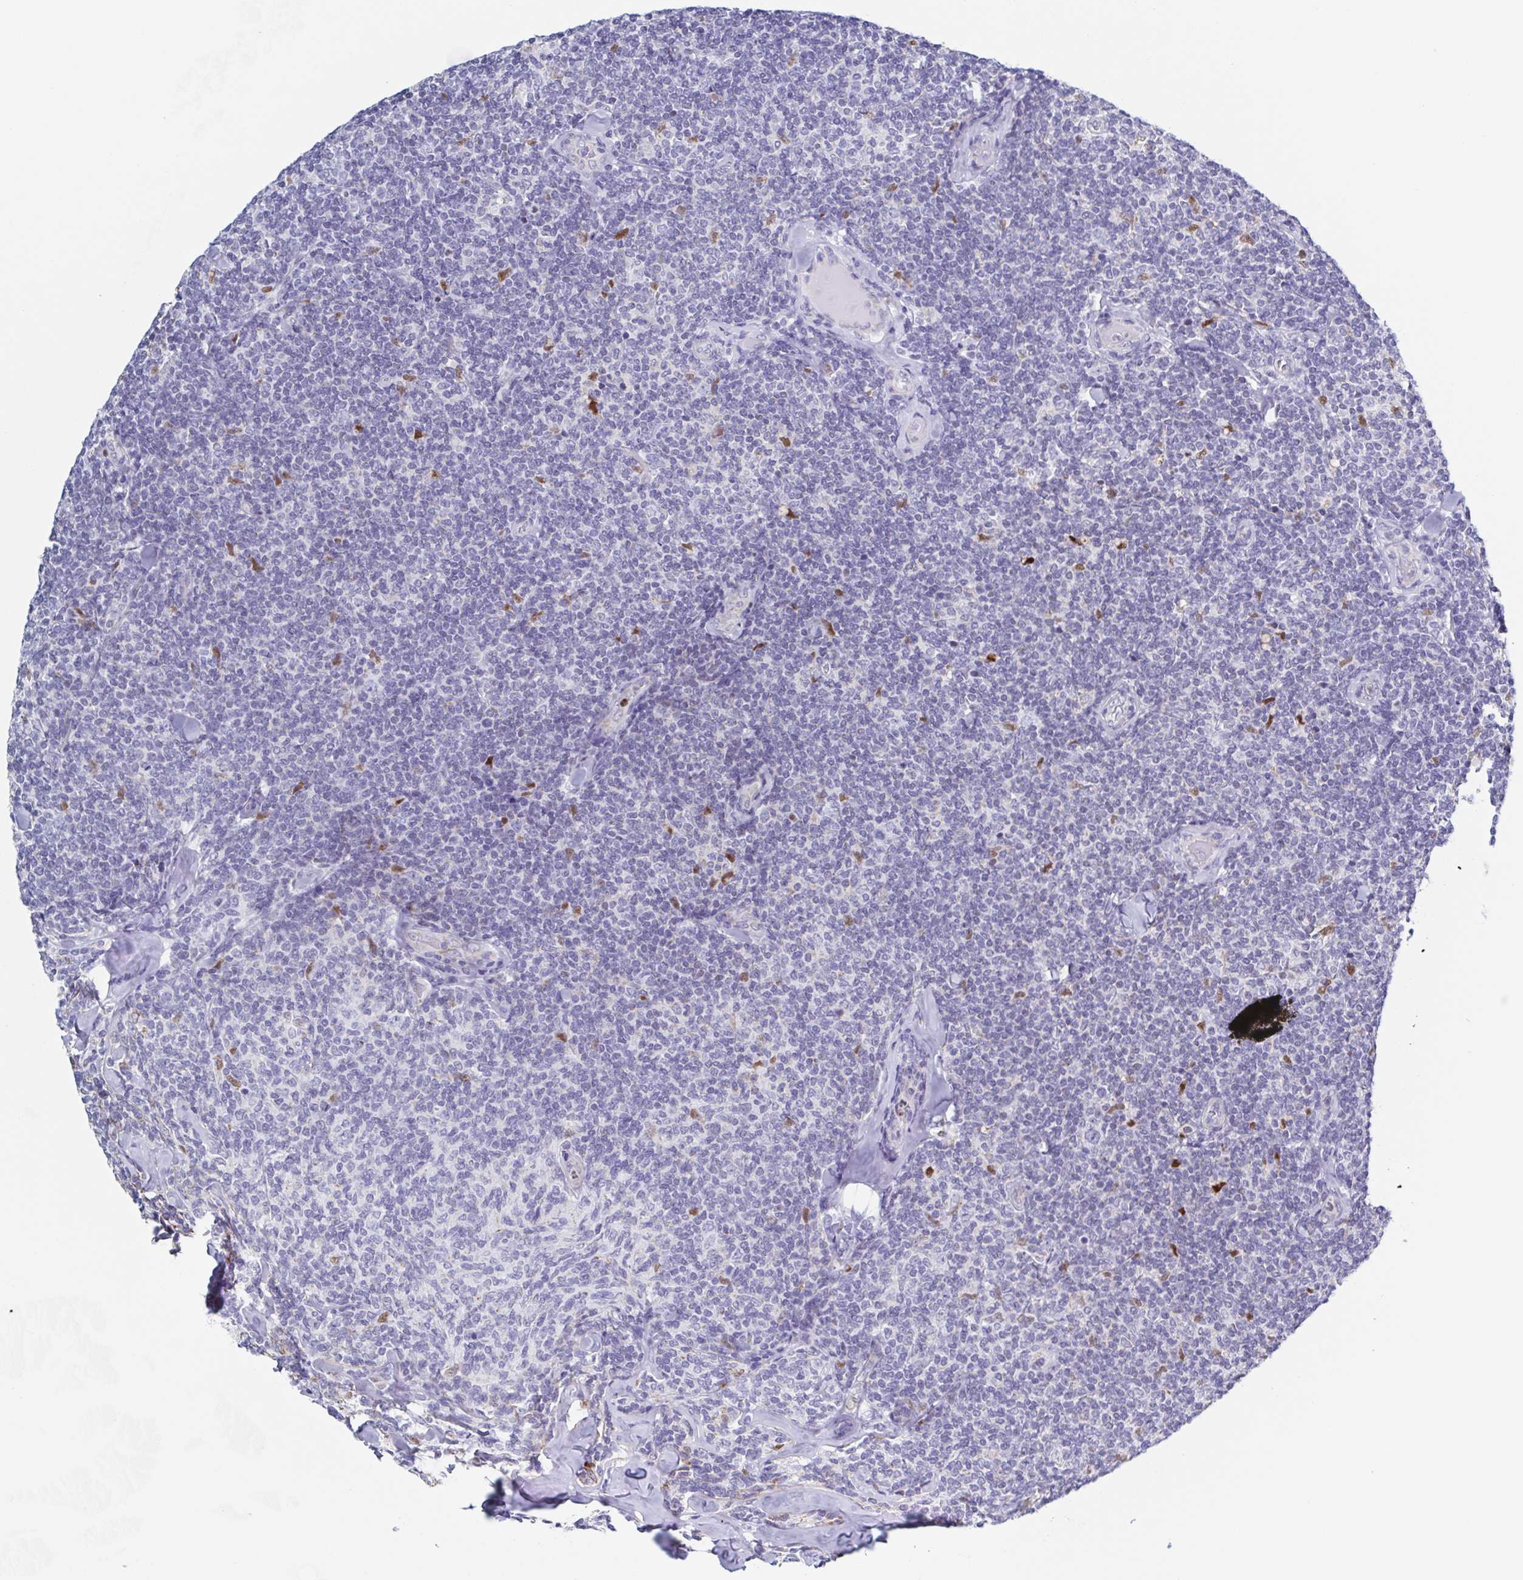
{"staining": {"intensity": "negative", "quantity": "none", "location": "none"}, "tissue": "lymphoma", "cell_type": "Tumor cells", "image_type": "cancer", "snomed": [{"axis": "morphology", "description": "Malignant lymphoma, non-Hodgkin's type, Low grade"}, {"axis": "topography", "description": "Lymph node"}], "caption": "A photomicrograph of human lymphoma is negative for staining in tumor cells. The staining is performed using DAB brown chromogen with nuclei counter-stained in using hematoxylin.", "gene": "PBOV1", "patient": {"sex": "female", "age": 56}}